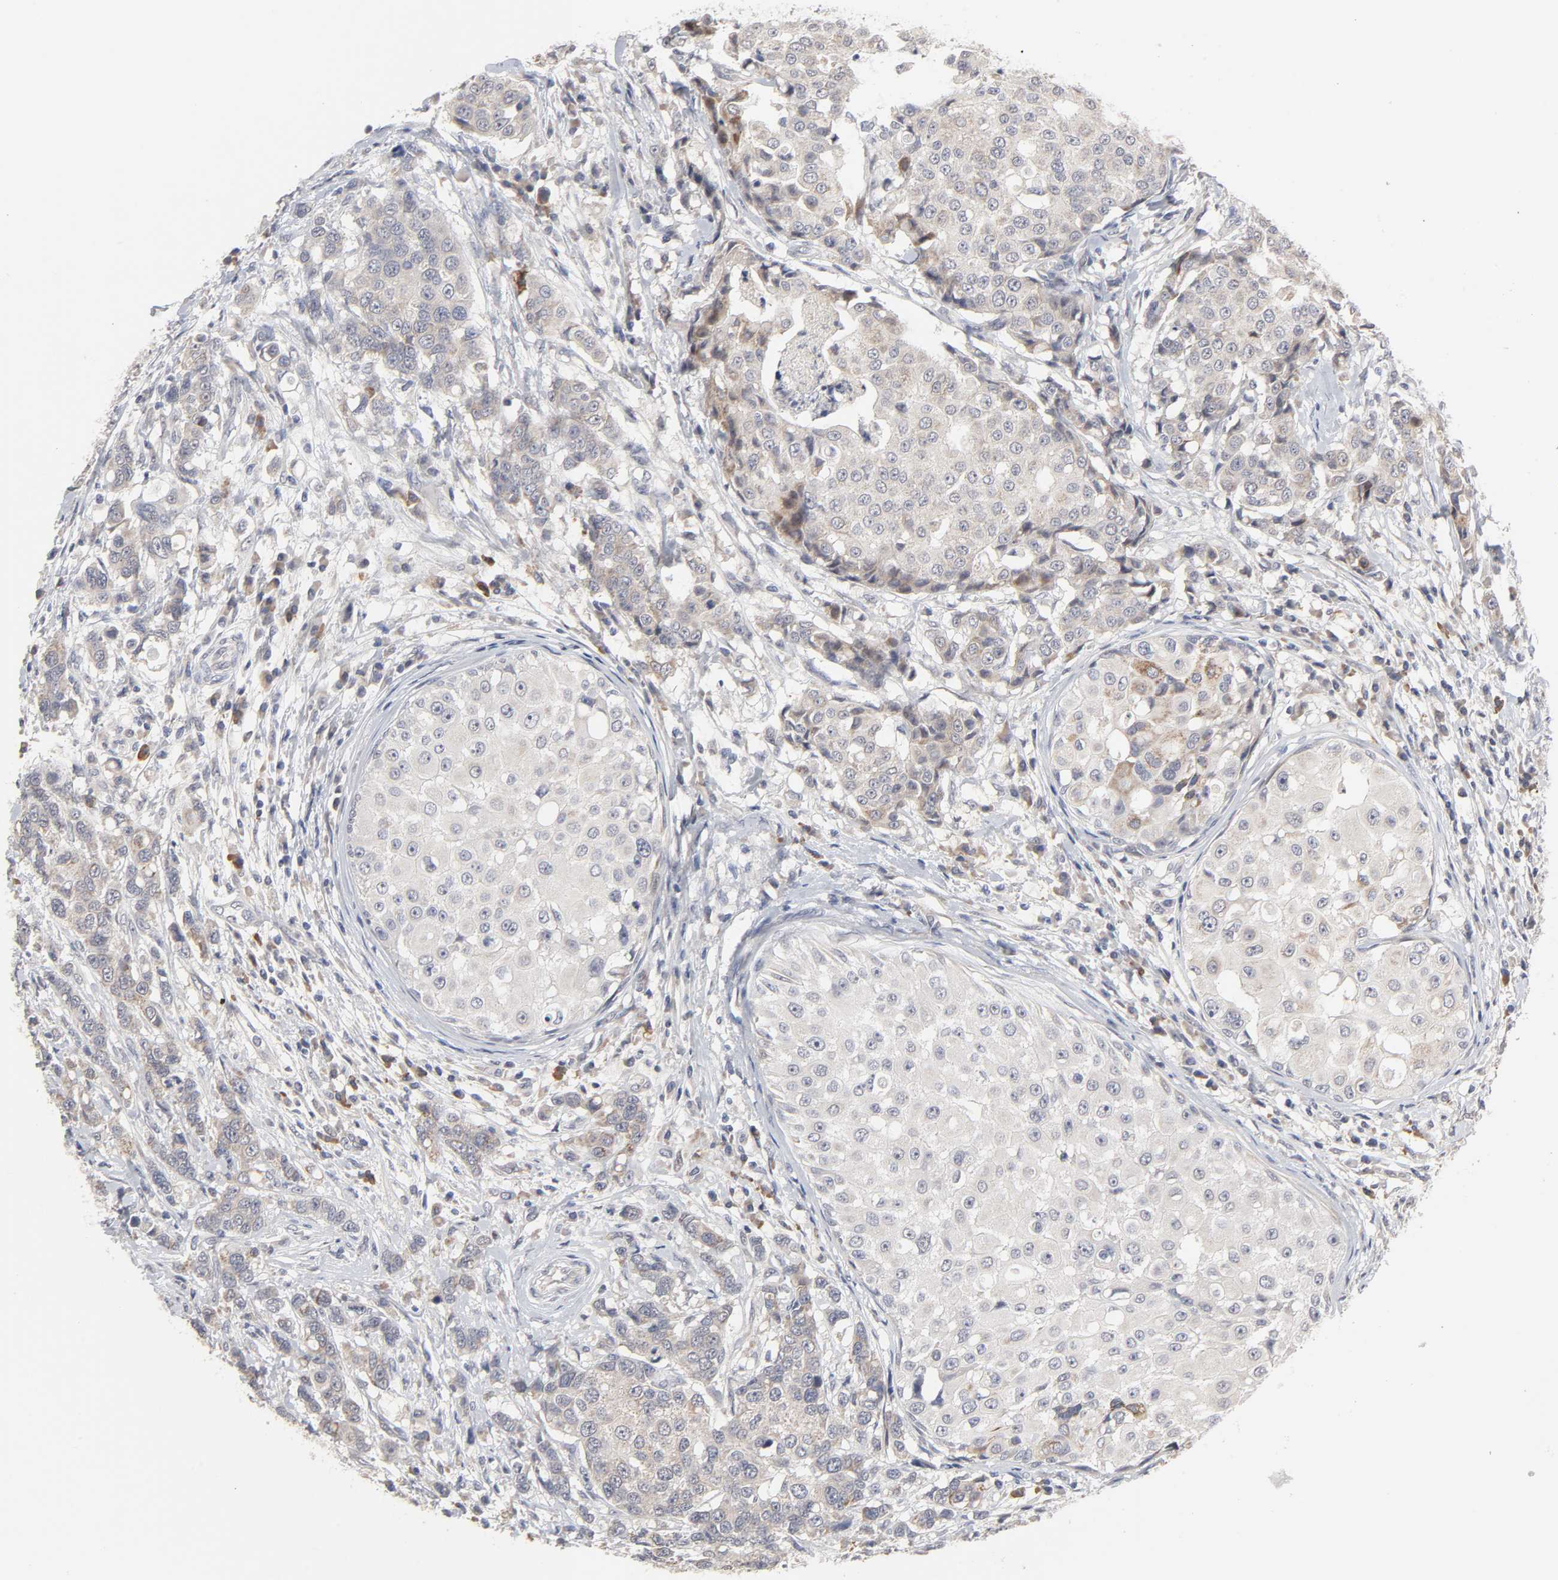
{"staining": {"intensity": "moderate", "quantity": "25%-75%", "location": "cytoplasmic/membranous"}, "tissue": "breast cancer", "cell_type": "Tumor cells", "image_type": "cancer", "snomed": [{"axis": "morphology", "description": "Duct carcinoma"}, {"axis": "topography", "description": "Breast"}], "caption": "The immunohistochemical stain shows moderate cytoplasmic/membranous expression in tumor cells of breast intraductal carcinoma tissue. The staining was performed using DAB, with brown indicating positive protein expression. Nuclei are stained blue with hematoxylin.", "gene": "HNF4A", "patient": {"sex": "female", "age": 27}}